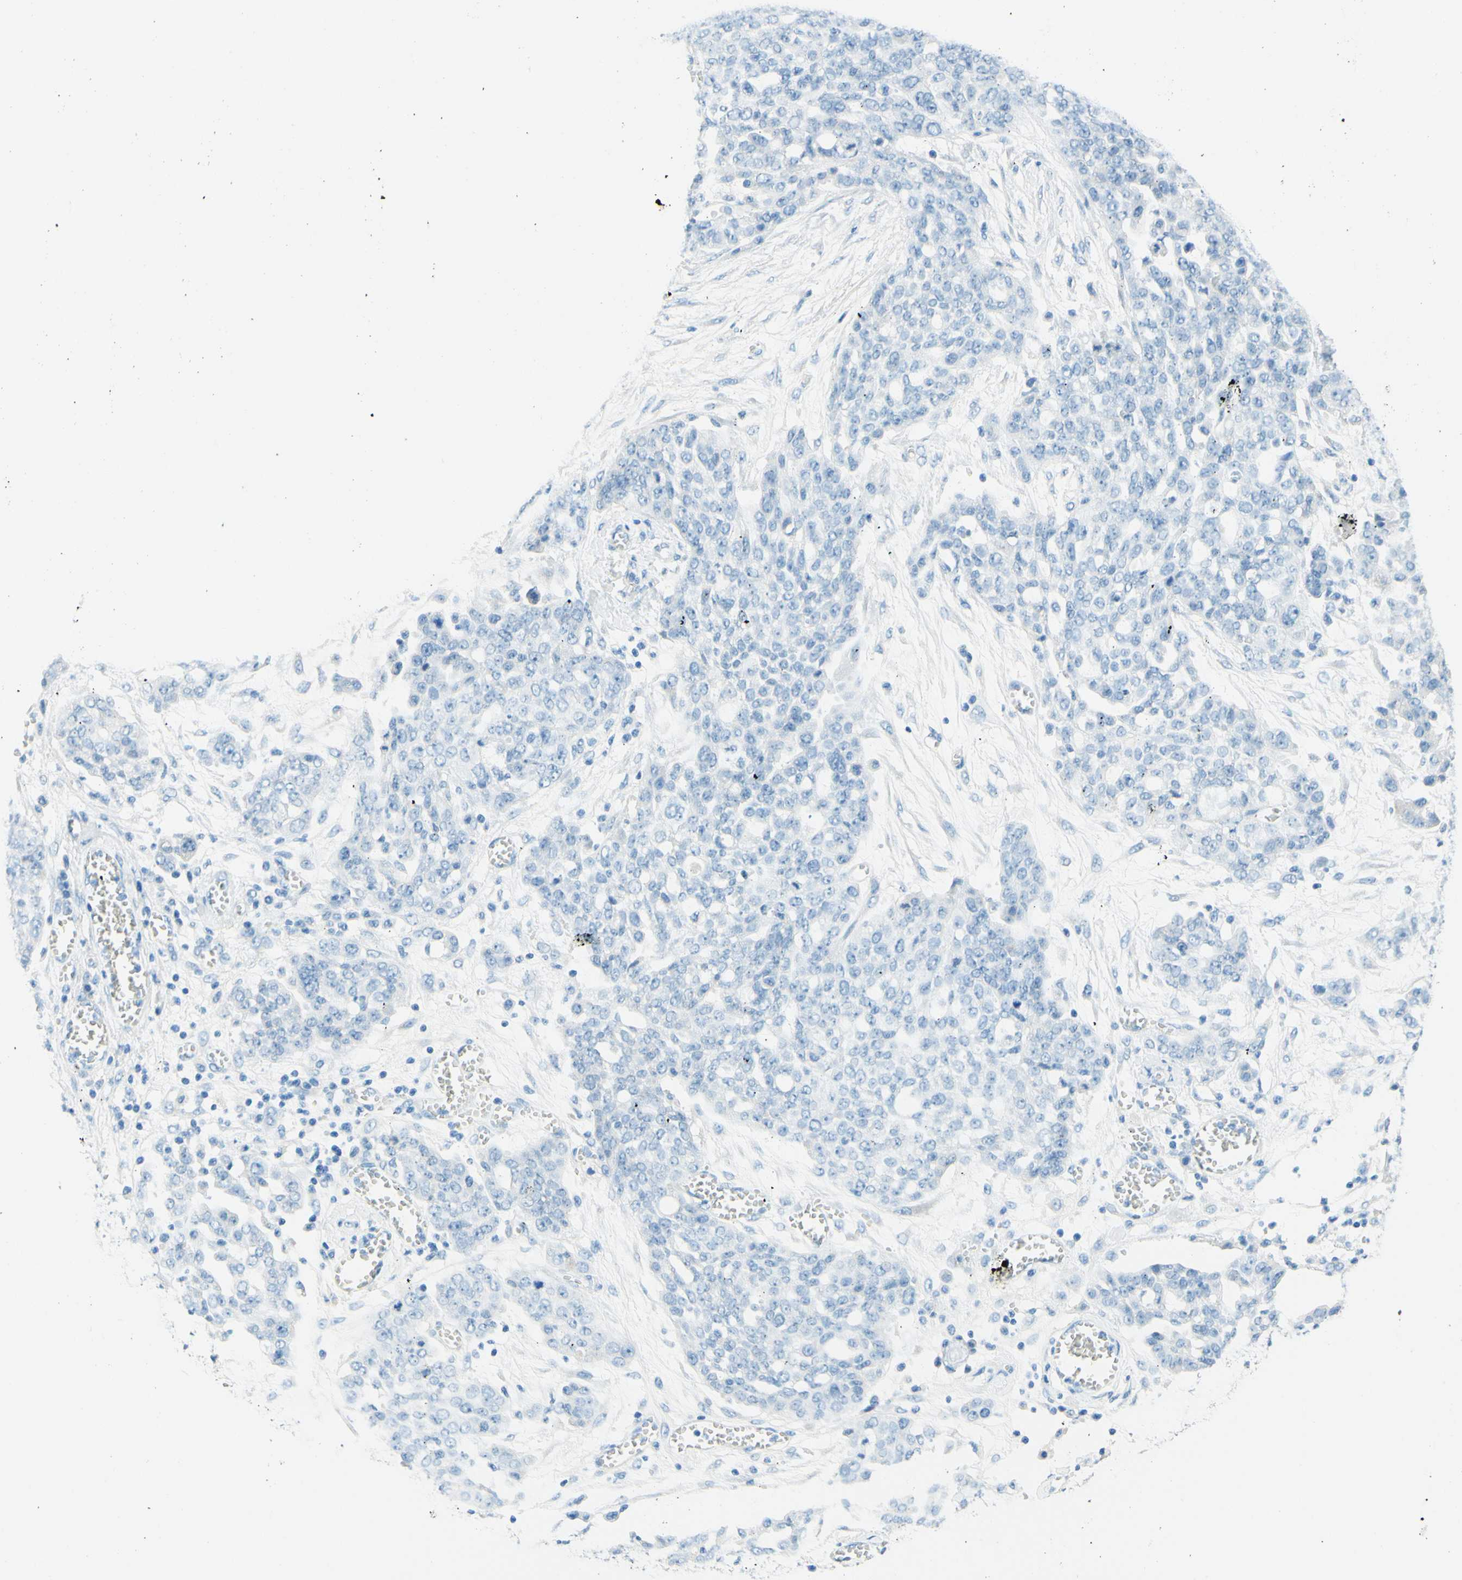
{"staining": {"intensity": "negative", "quantity": "none", "location": "none"}, "tissue": "ovarian cancer", "cell_type": "Tumor cells", "image_type": "cancer", "snomed": [{"axis": "morphology", "description": "Cystadenocarcinoma, serous, NOS"}, {"axis": "topography", "description": "Soft tissue"}, {"axis": "topography", "description": "Ovary"}], "caption": "Immunohistochemistry histopathology image of neoplastic tissue: ovarian cancer stained with DAB (3,3'-diaminobenzidine) shows no significant protein positivity in tumor cells.", "gene": "PASD1", "patient": {"sex": "female", "age": 57}}